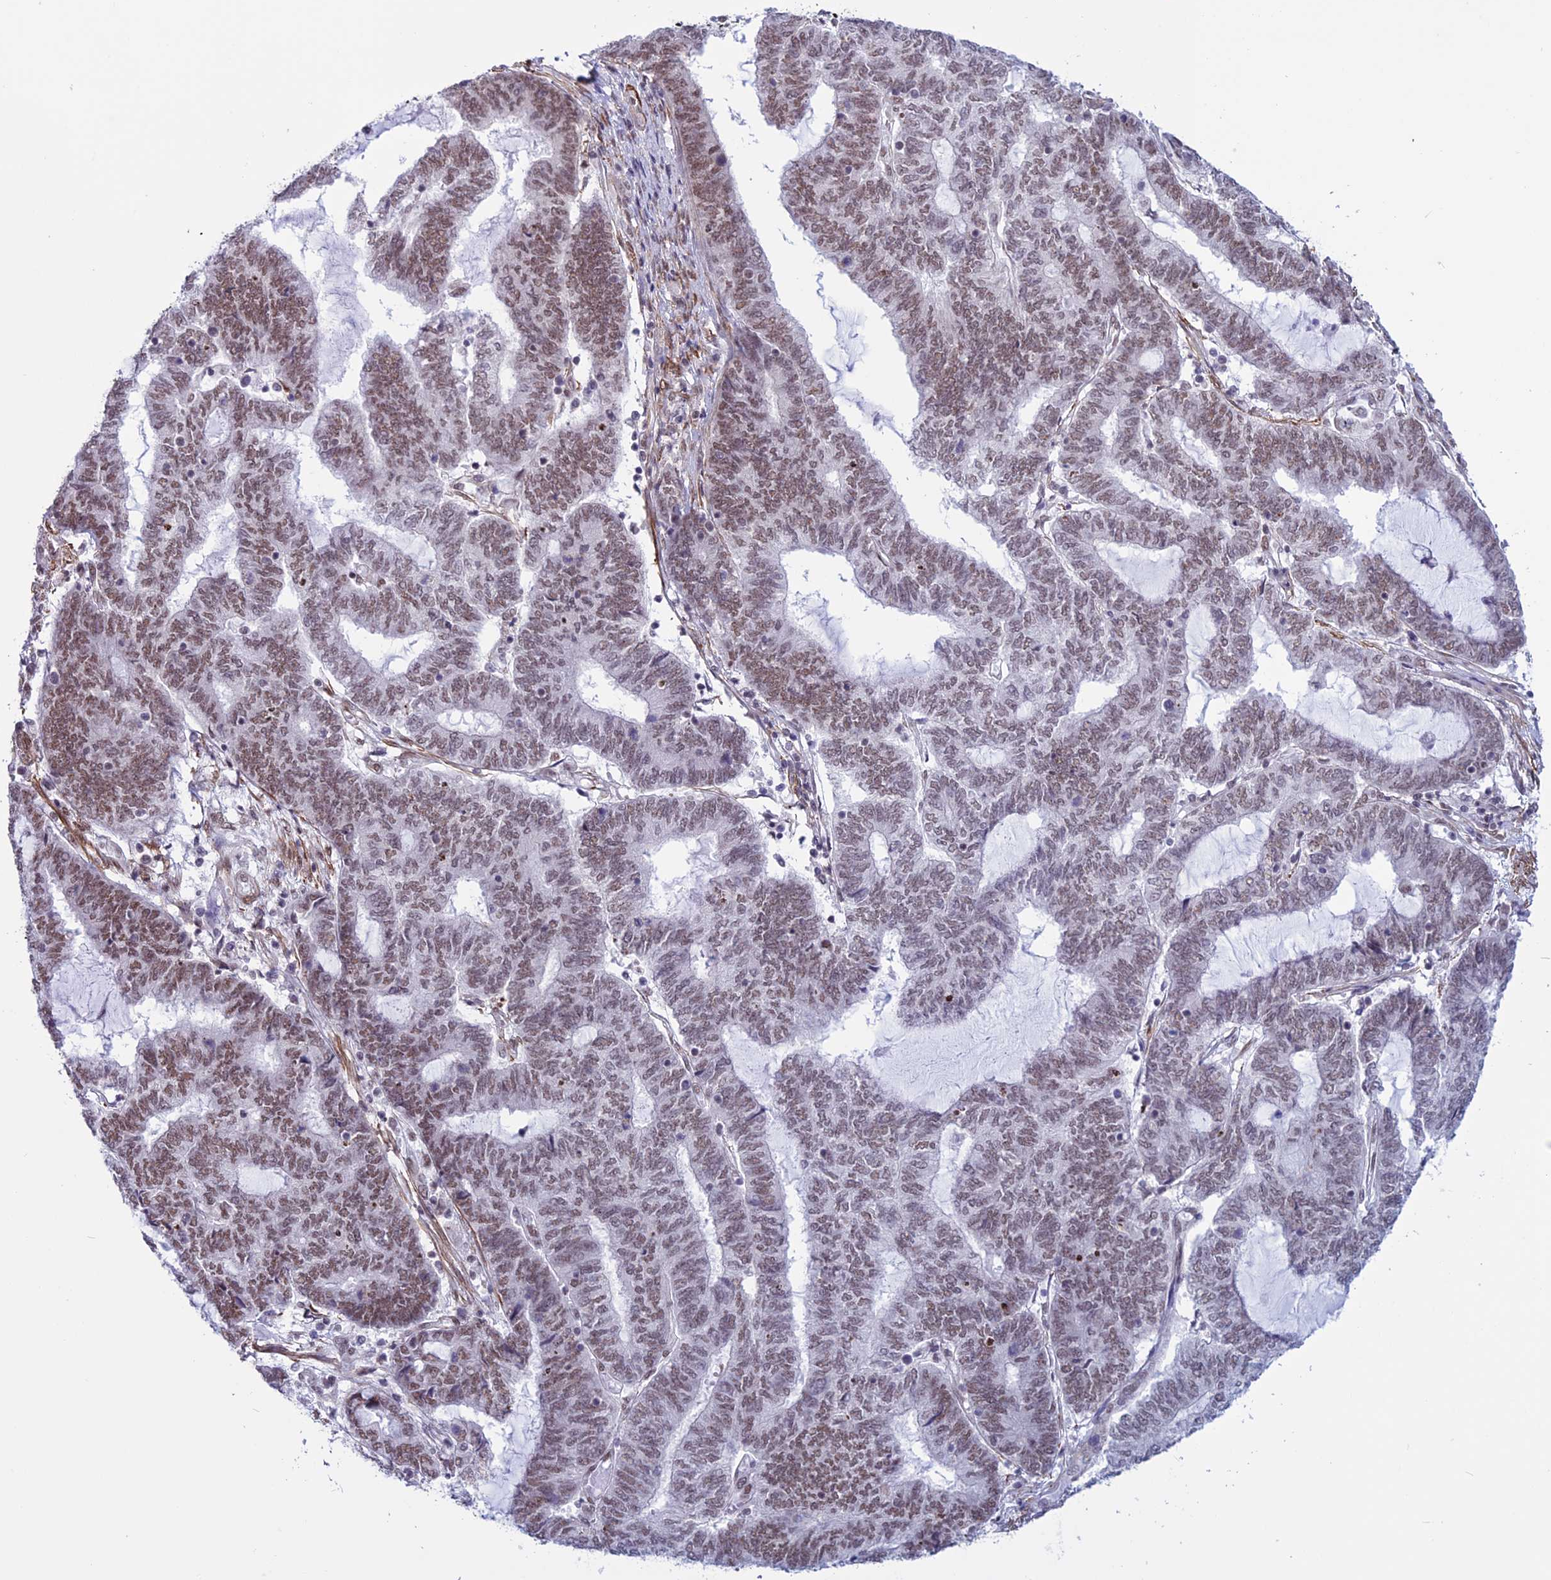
{"staining": {"intensity": "moderate", "quantity": ">75%", "location": "nuclear"}, "tissue": "endometrial cancer", "cell_type": "Tumor cells", "image_type": "cancer", "snomed": [{"axis": "morphology", "description": "Adenocarcinoma, NOS"}, {"axis": "topography", "description": "Uterus"}, {"axis": "topography", "description": "Endometrium"}], "caption": "Moderate nuclear expression is appreciated in about >75% of tumor cells in endometrial cancer (adenocarcinoma). (IHC, brightfield microscopy, high magnification).", "gene": "U2AF1", "patient": {"sex": "female", "age": 70}}